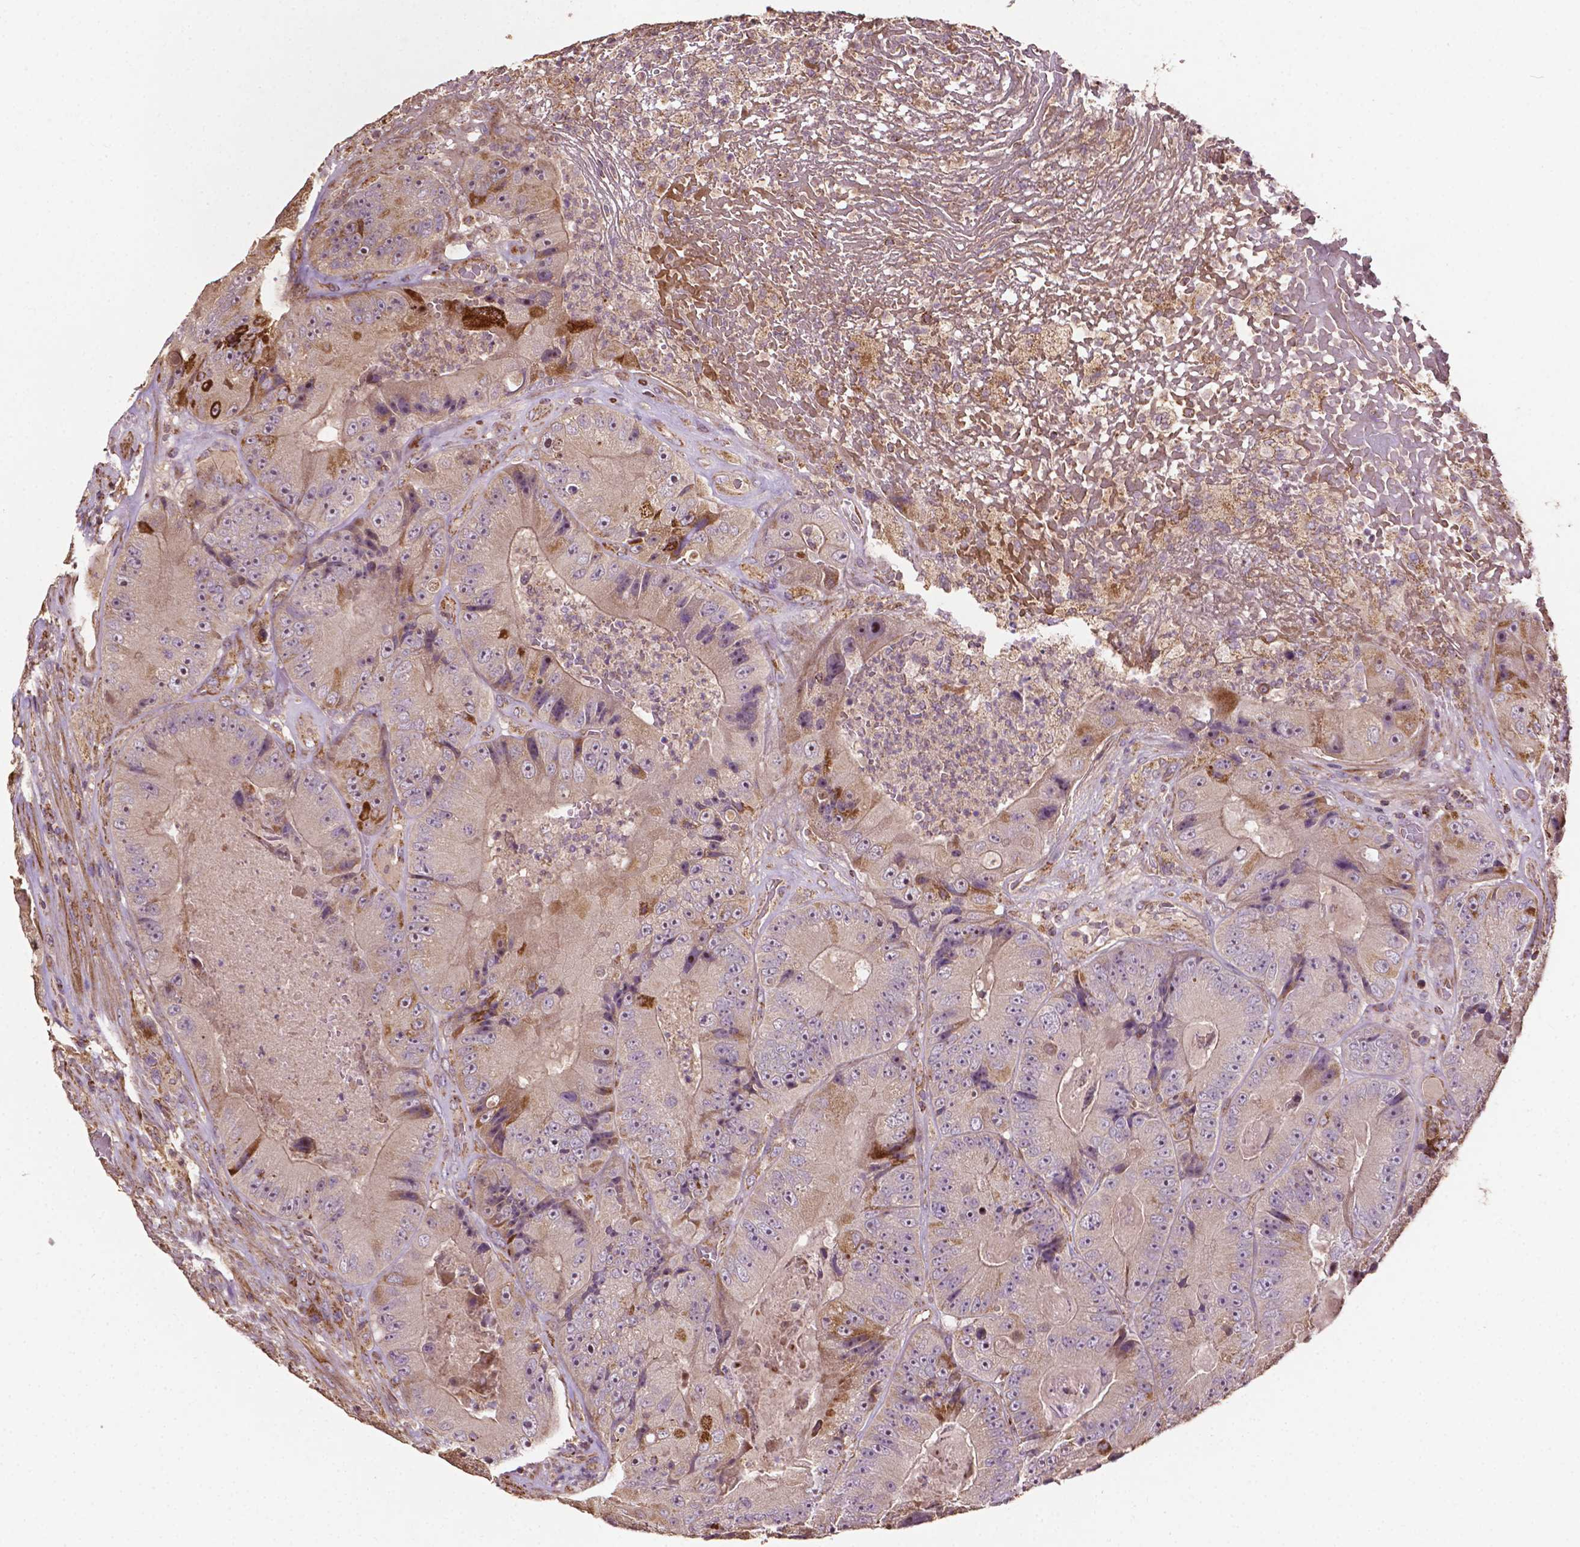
{"staining": {"intensity": "moderate", "quantity": "<25%", "location": "nuclear"}, "tissue": "colorectal cancer", "cell_type": "Tumor cells", "image_type": "cancer", "snomed": [{"axis": "morphology", "description": "Adenocarcinoma, NOS"}, {"axis": "topography", "description": "Colon"}], "caption": "Immunohistochemistry (IHC) (DAB) staining of human adenocarcinoma (colorectal) demonstrates moderate nuclear protein staining in about <25% of tumor cells. (DAB IHC with brightfield microscopy, high magnification).", "gene": "LRR1", "patient": {"sex": "female", "age": 86}}